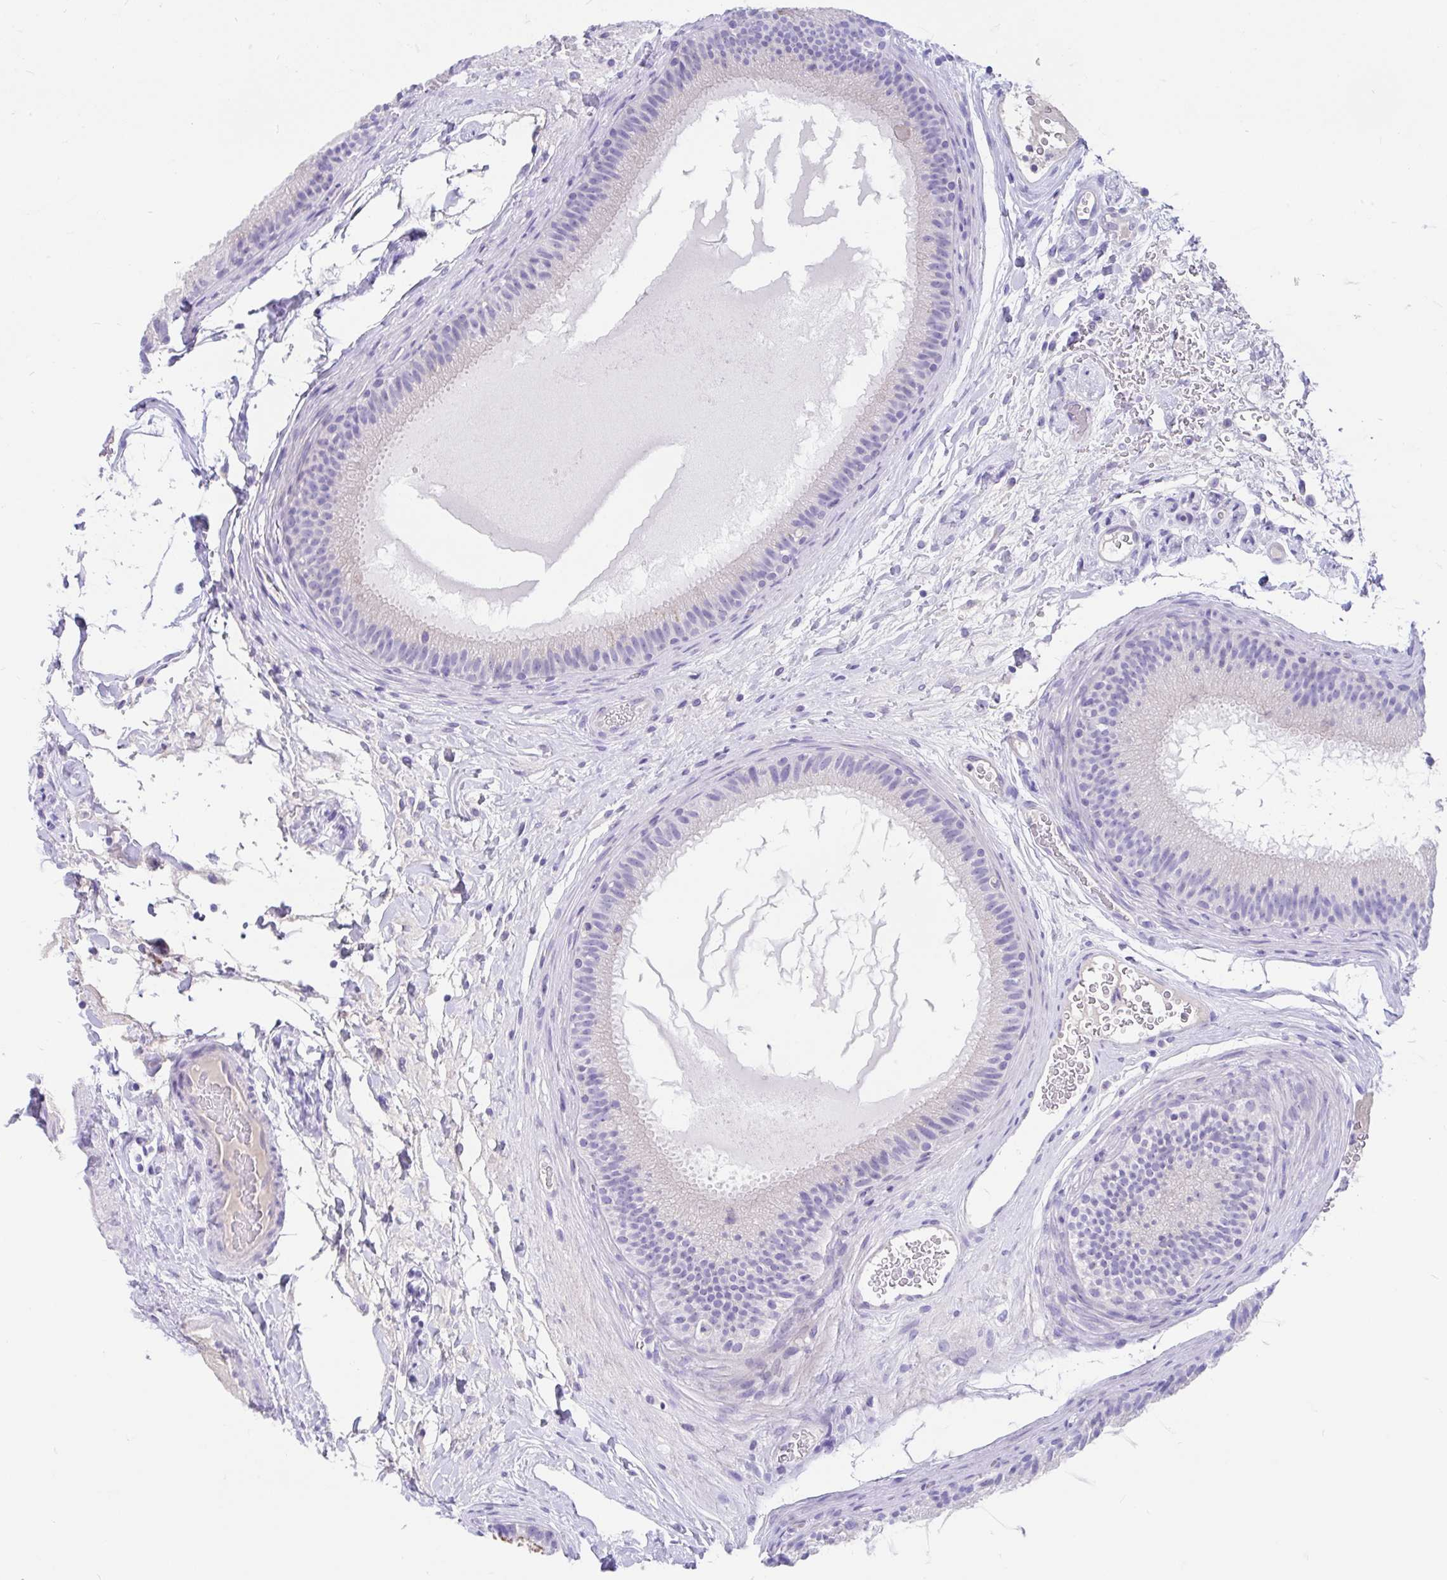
{"staining": {"intensity": "negative", "quantity": "none", "location": "none"}, "tissue": "epididymis", "cell_type": "Glandular cells", "image_type": "normal", "snomed": [{"axis": "morphology", "description": "Normal tissue, NOS"}, {"axis": "topography", "description": "Epididymis"}], "caption": "IHC micrograph of benign epididymis stained for a protein (brown), which reveals no staining in glandular cells.", "gene": "CCSAP", "patient": {"sex": "male", "age": 23}}